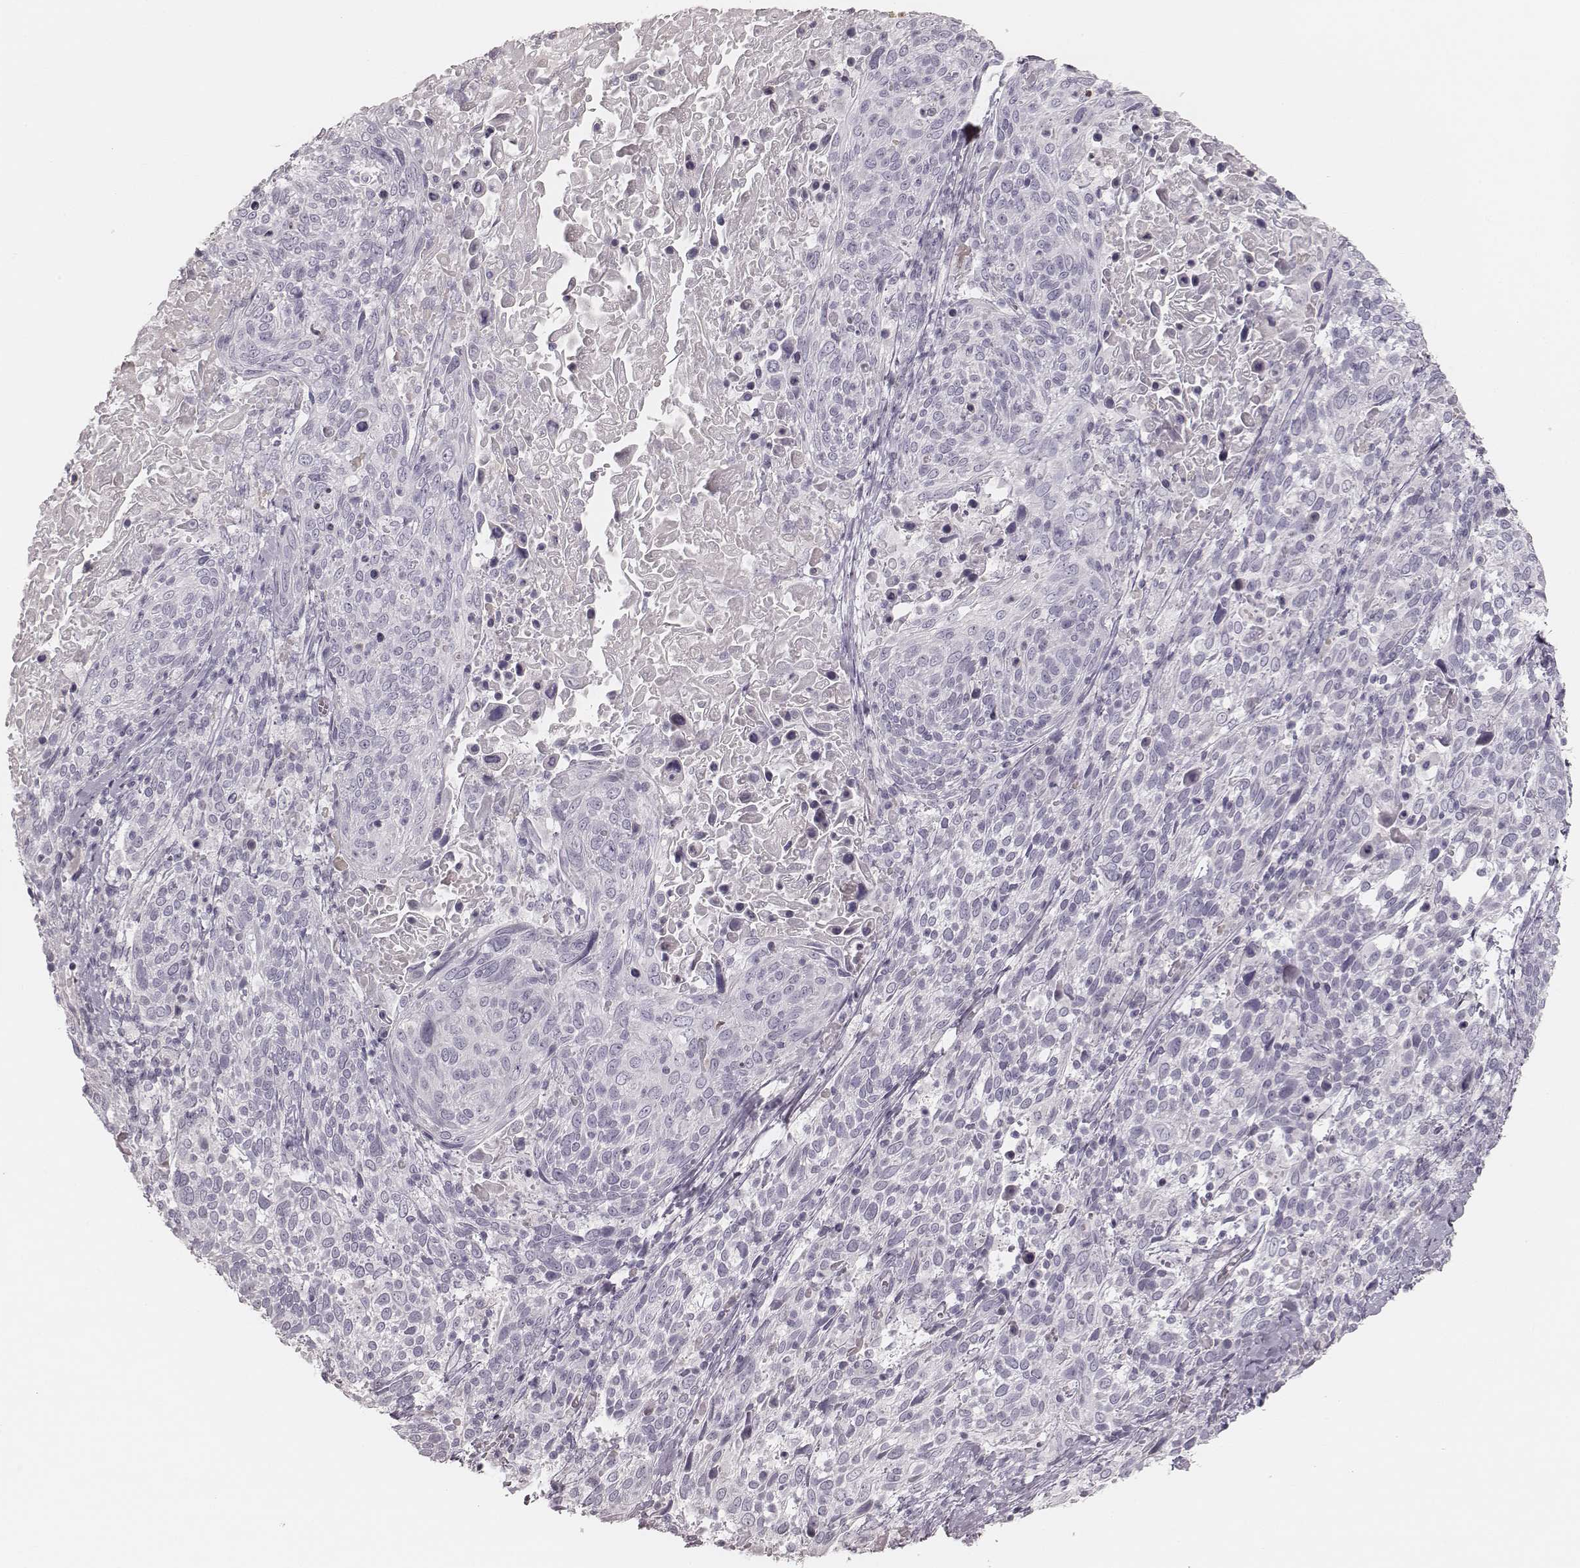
{"staining": {"intensity": "negative", "quantity": "none", "location": "none"}, "tissue": "cervical cancer", "cell_type": "Tumor cells", "image_type": "cancer", "snomed": [{"axis": "morphology", "description": "Squamous cell carcinoma, NOS"}, {"axis": "topography", "description": "Cervix"}], "caption": "Immunohistochemistry of human cervical cancer demonstrates no staining in tumor cells.", "gene": "KRT82", "patient": {"sex": "female", "age": 61}}